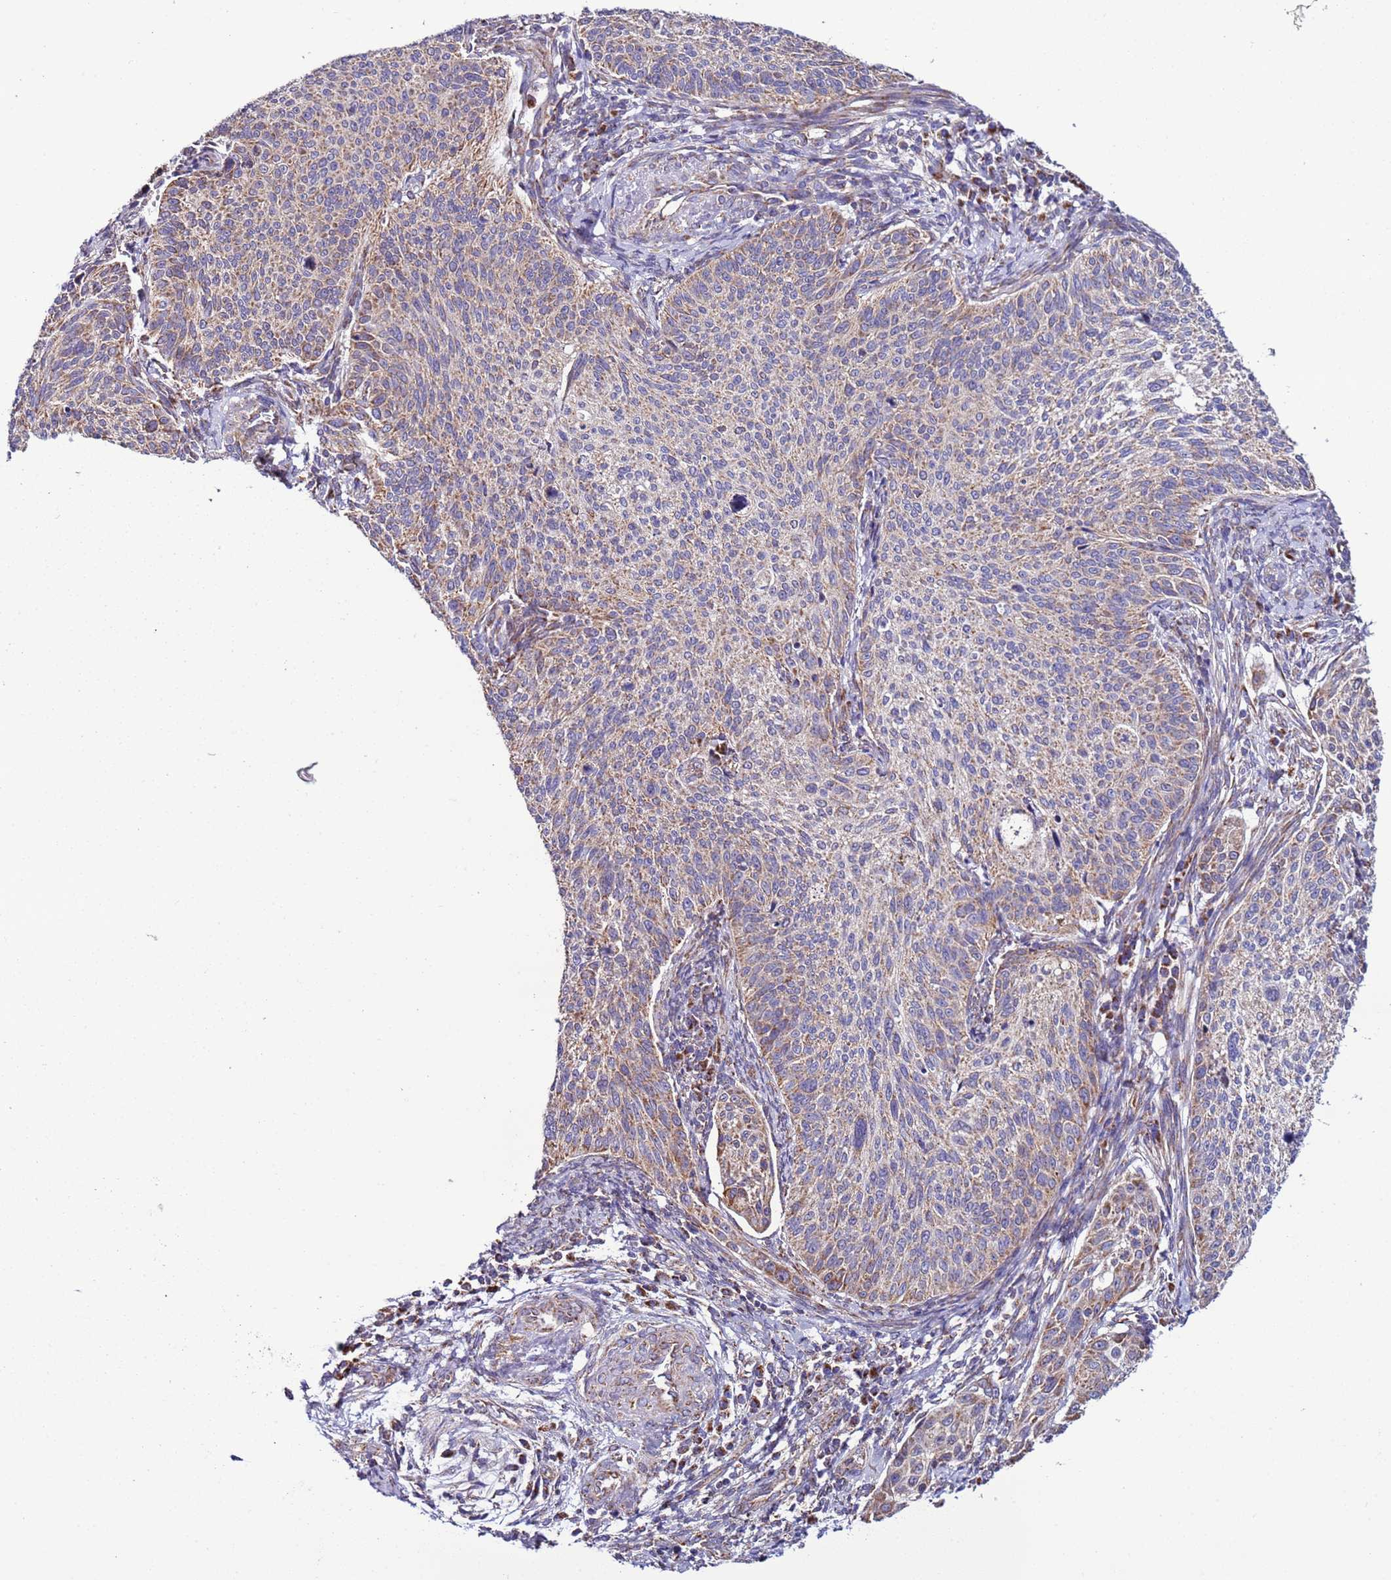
{"staining": {"intensity": "weak", "quantity": "25%-75%", "location": "cytoplasmic/membranous"}, "tissue": "cervical cancer", "cell_type": "Tumor cells", "image_type": "cancer", "snomed": [{"axis": "morphology", "description": "Squamous cell carcinoma, NOS"}, {"axis": "topography", "description": "Cervix"}], "caption": "Protein expression analysis of cervical cancer (squamous cell carcinoma) shows weak cytoplasmic/membranous expression in about 25%-75% of tumor cells. Nuclei are stained in blue.", "gene": "AHI1", "patient": {"sex": "female", "age": 70}}